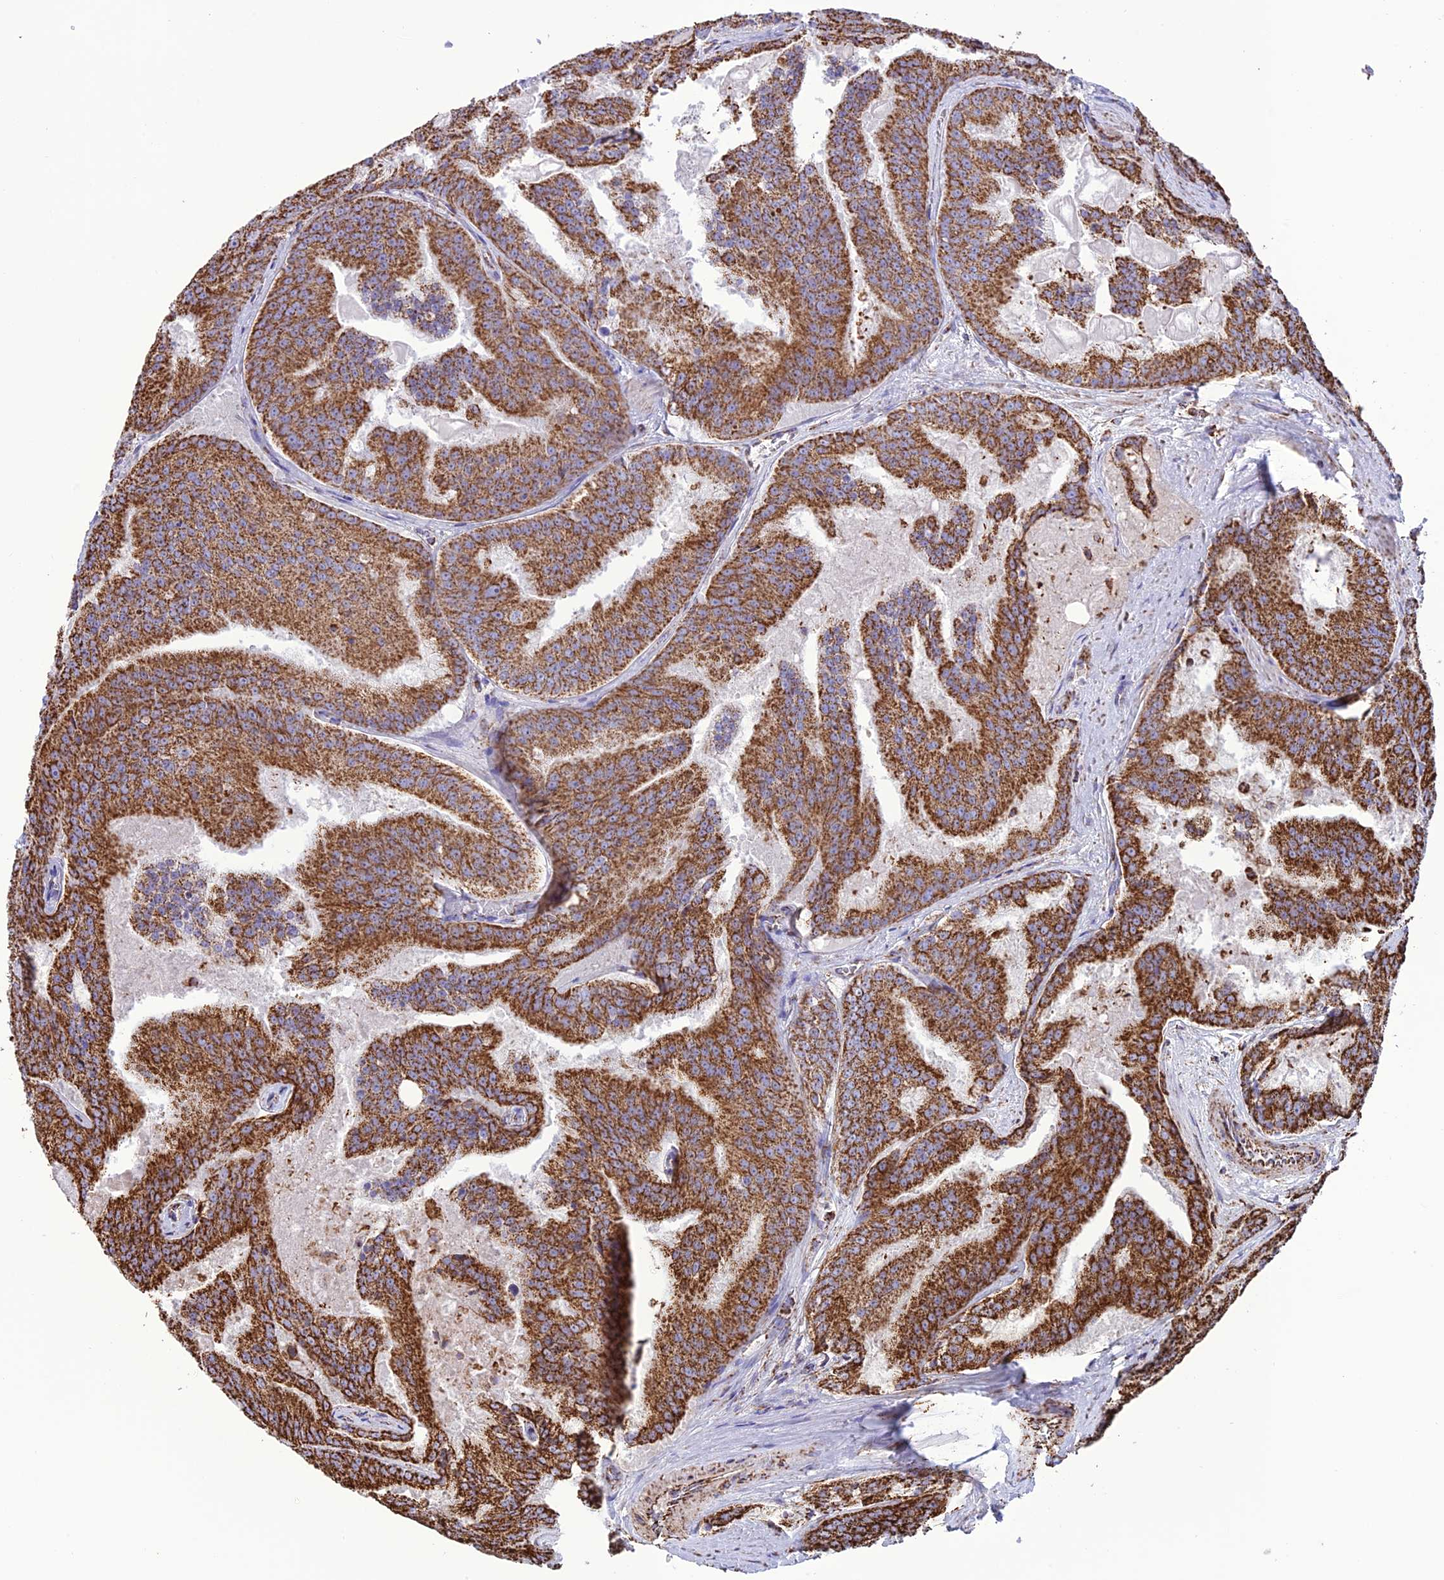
{"staining": {"intensity": "strong", "quantity": ">75%", "location": "cytoplasmic/membranous"}, "tissue": "prostate cancer", "cell_type": "Tumor cells", "image_type": "cancer", "snomed": [{"axis": "morphology", "description": "Adenocarcinoma, High grade"}, {"axis": "topography", "description": "Prostate"}], "caption": "A histopathology image of human prostate adenocarcinoma (high-grade) stained for a protein demonstrates strong cytoplasmic/membranous brown staining in tumor cells.", "gene": "NDUFAF1", "patient": {"sex": "male", "age": 61}}